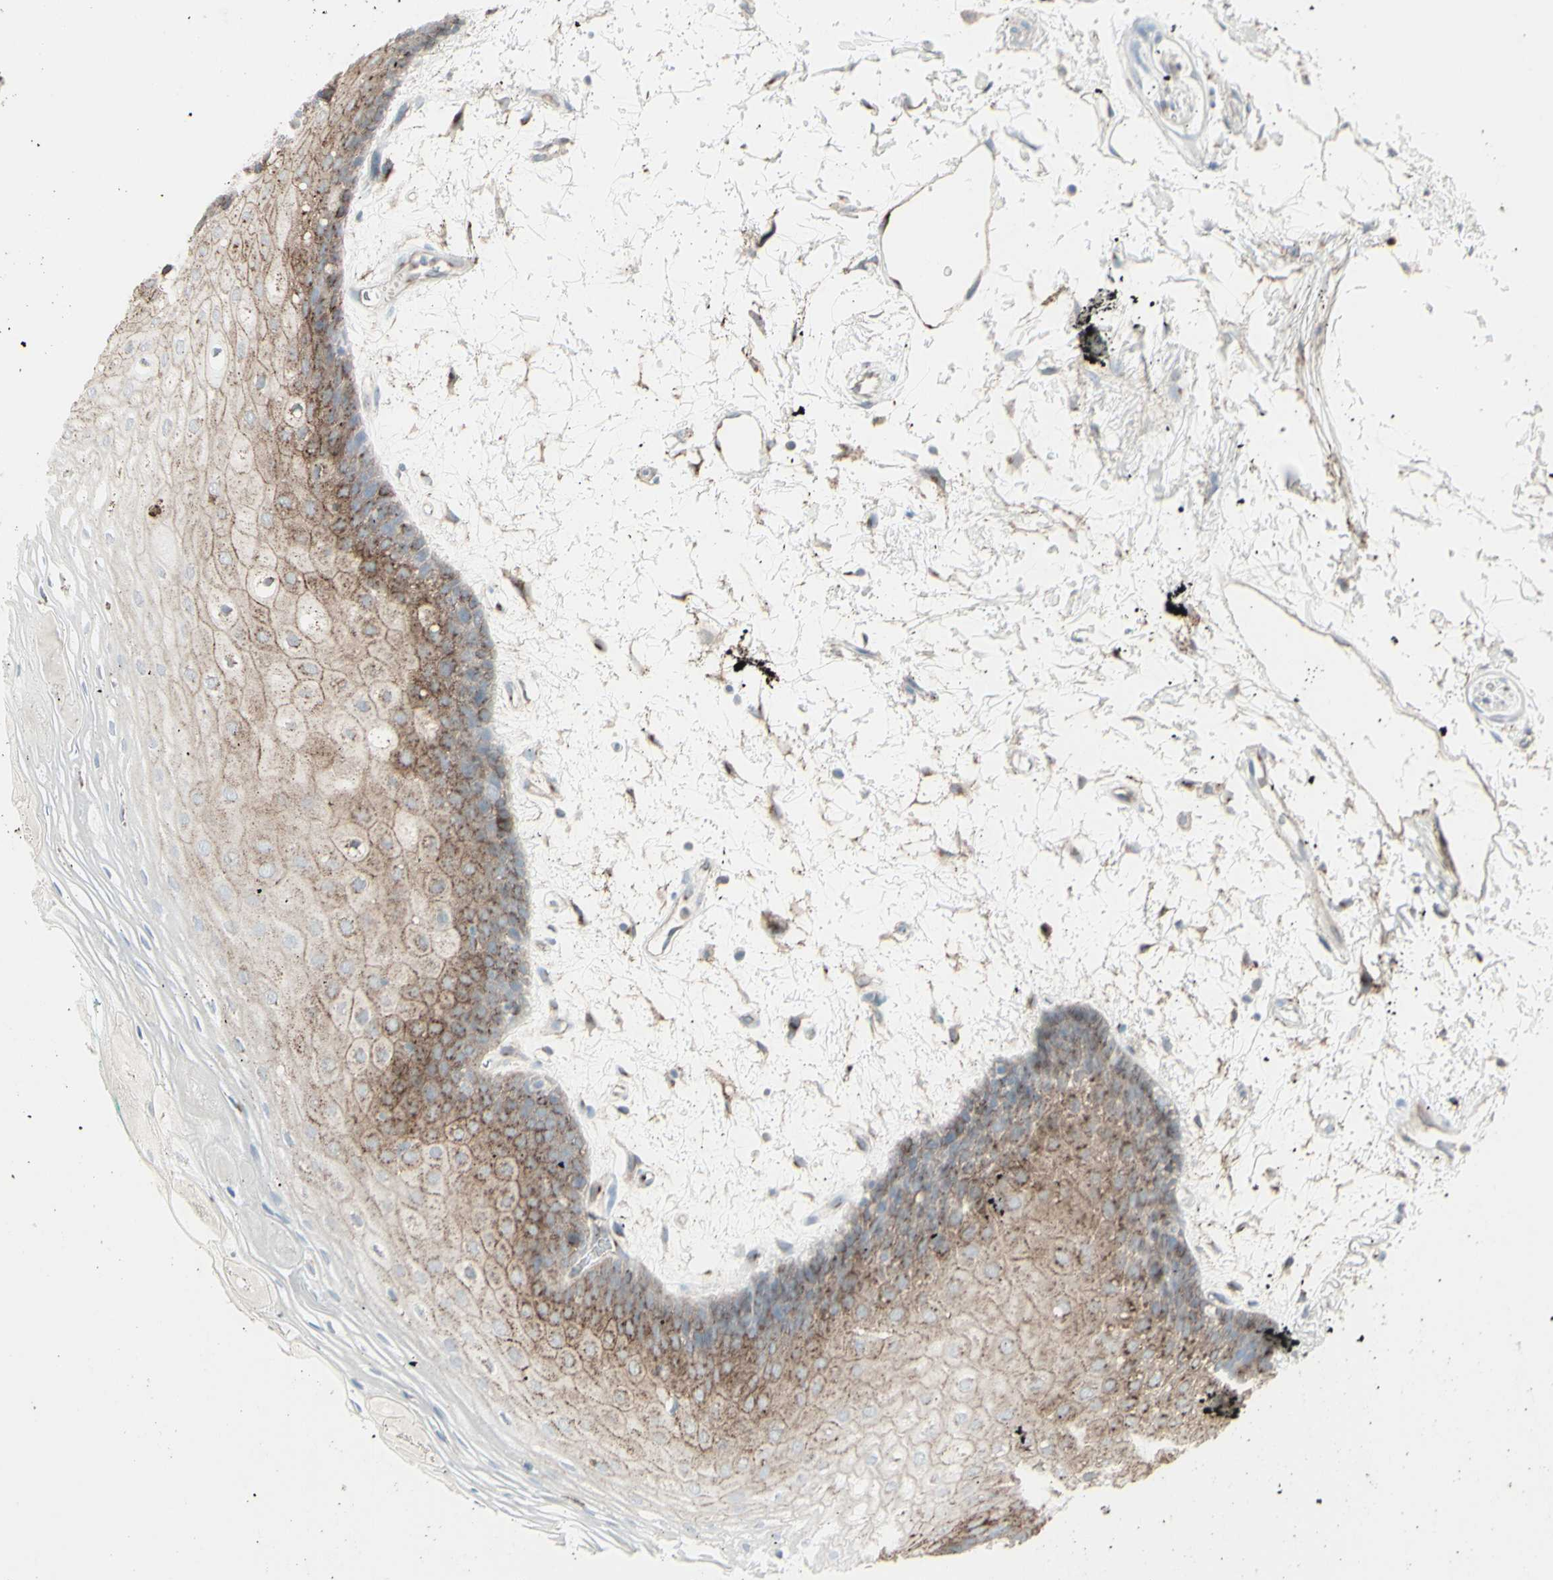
{"staining": {"intensity": "moderate", "quantity": "25%-75%", "location": "cytoplasmic/membranous"}, "tissue": "oral mucosa", "cell_type": "Squamous epithelial cells", "image_type": "normal", "snomed": [{"axis": "morphology", "description": "Normal tissue, NOS"}, {"axis": "topography", "description": "Skeletal muscle"}, {"axis": "topography", "description": "Oral tissue"}, {"axis": "topography", "description": "Peripheral nerve tissue"}], "caption": "Immunohistochemistry (IHC) staining of unremarkable oral mucosa, which shows medium levels of moderate cytoplasmic/membranous staining in about 25%-75% of squamous epithelial cells indicating moderate cytoplasmic/membranous protein positivity. The staining was performed using DAB (brown) for protein detection and nuclei were counterstained in hematoxylin (blue).", "gene": "GJA1", "patient": {"sex": "female", "age": 84}}